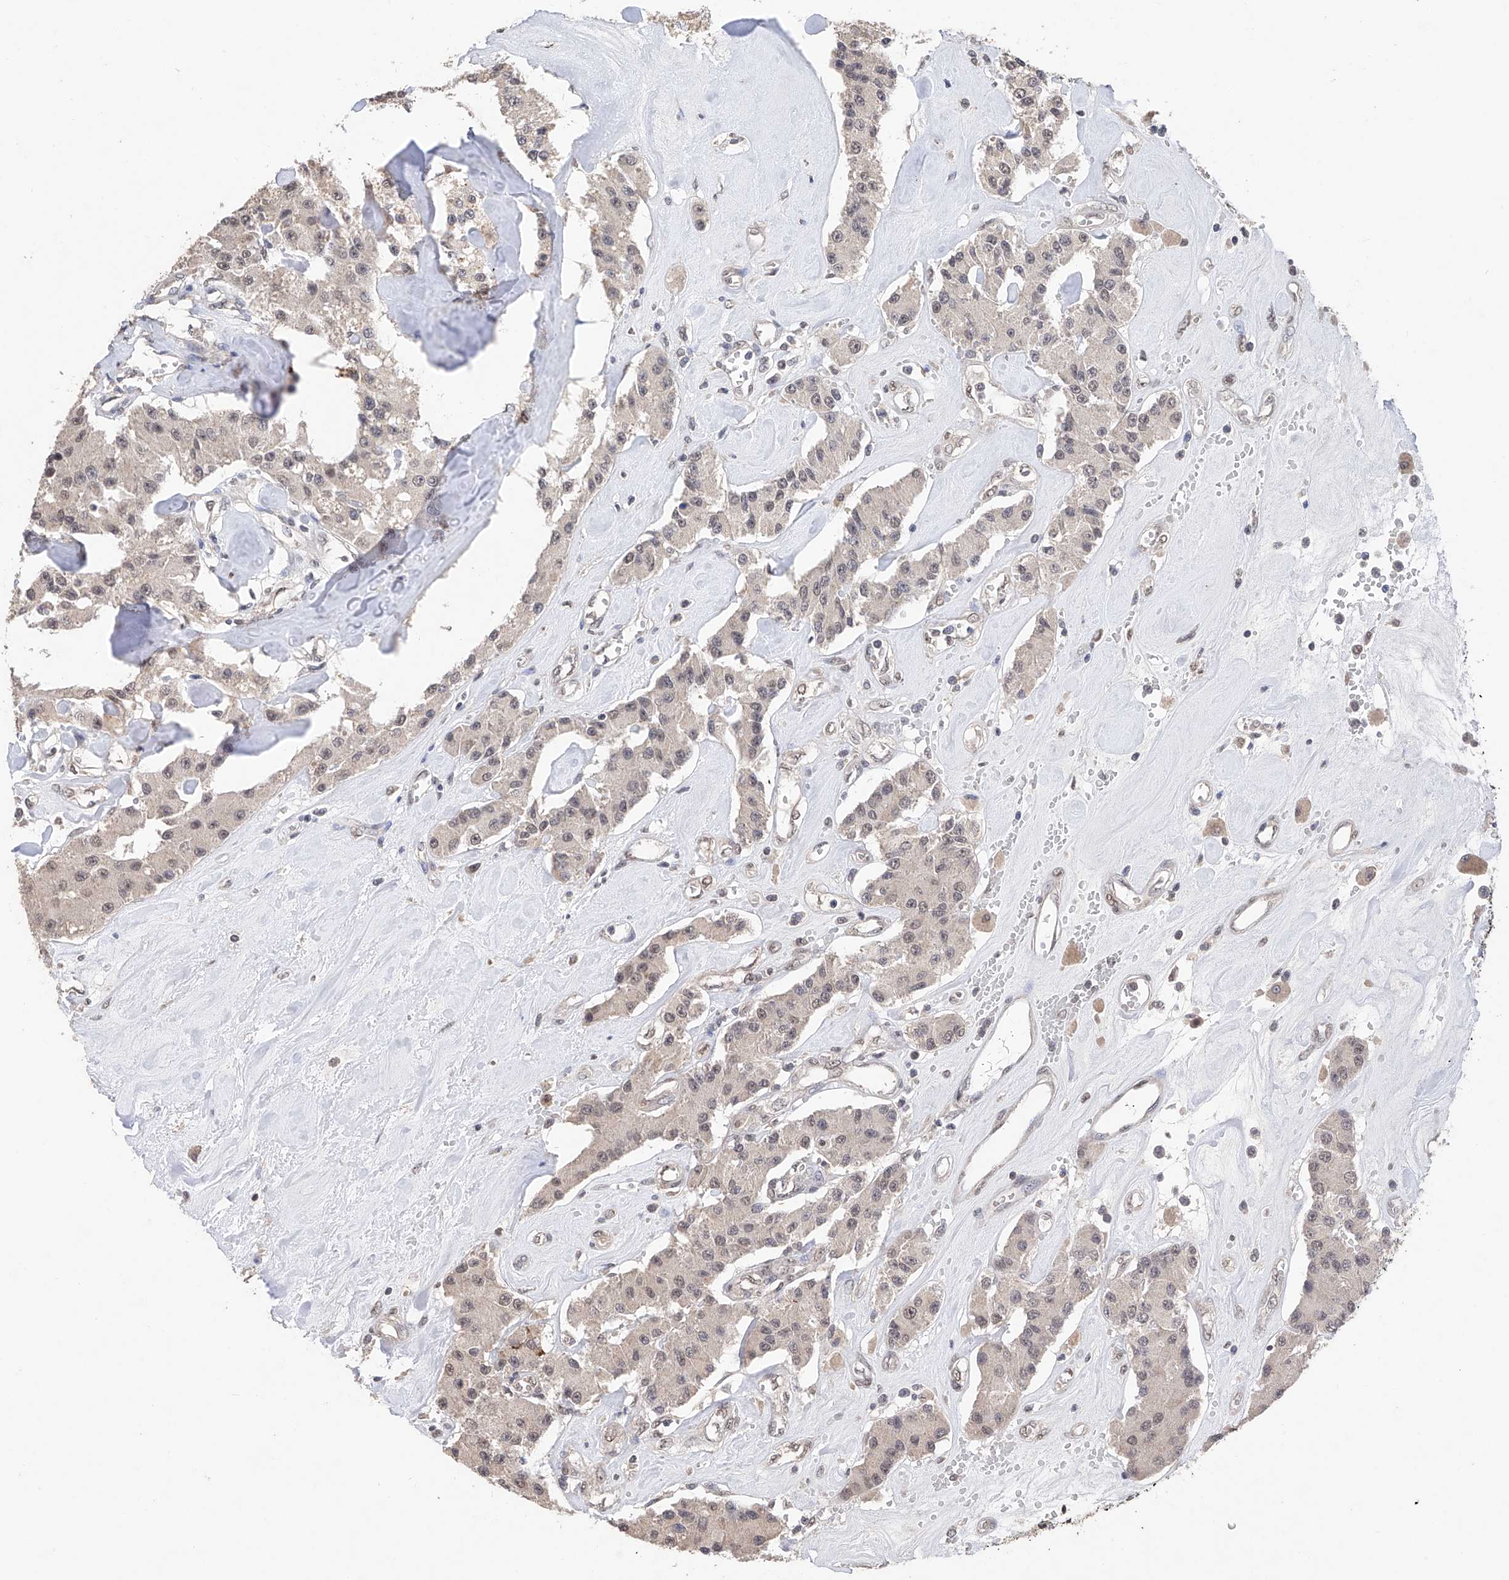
{"staining": {"intensity": "weak", "quantity": "<25%", "location": "nuclear"}, "tissue": "carcinoid", "cell_type": "Tumor cells", "image_type": "cancer", "snomed": [{"axis": "morphology", "description": "Carcinoid, malignant, NOS"}, {"axis": "topography", "description": "Pancreas"}], "caption": "This micrograph is of carcinoid (malignant) stained with immunohistochemistry (IHC) to label a protein in brown with the nuclei are counter-stained blue. There is no expression in tumor cells.", "gene": "DMAP1", "patient": {"sex": "male", "age": 41}}